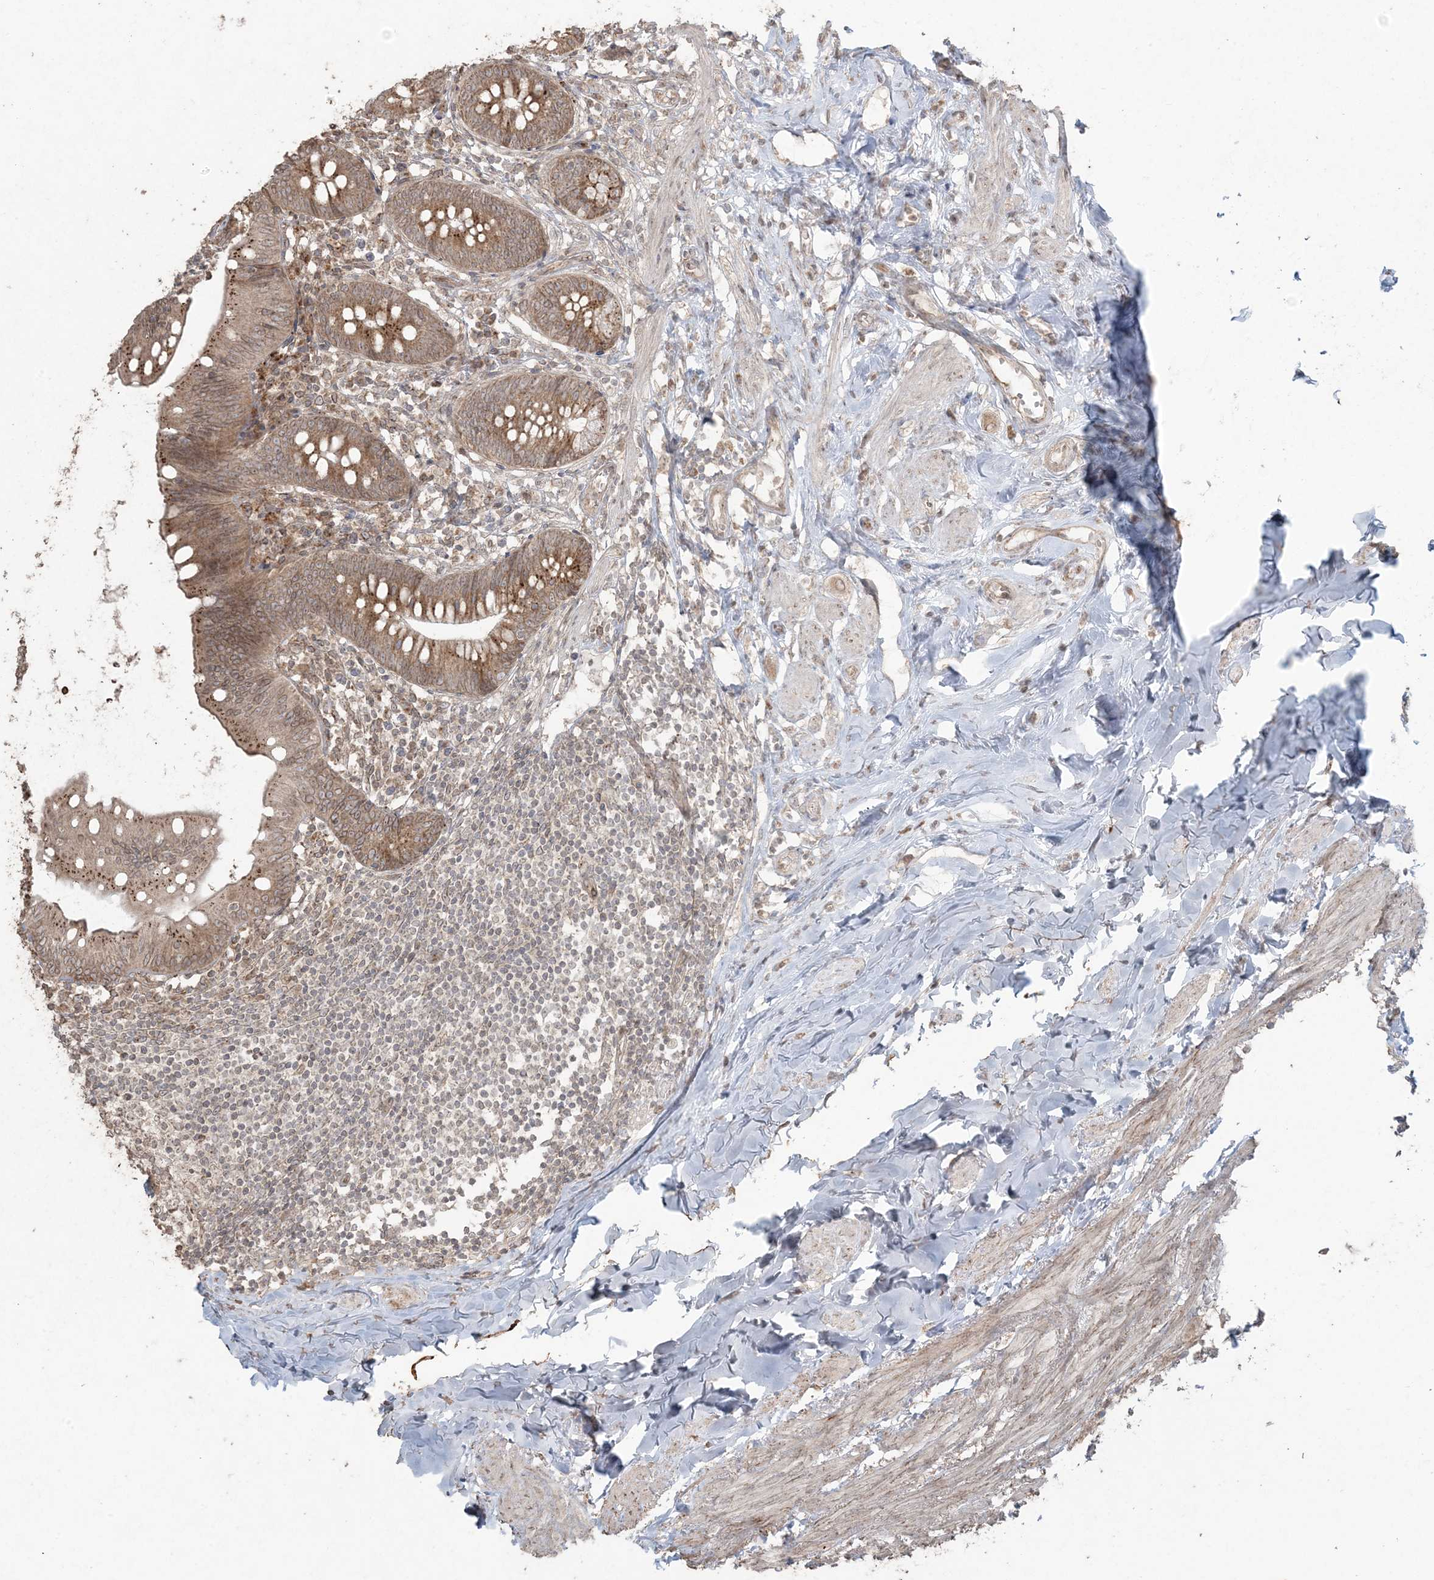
{"staining": {"intensity": "moderate", "quantity": ">75%", "location": "cytoplasmic/membranous,nuclear"}, "tissue": "appendix", "cell_type": "Glandular cells", "image_type": "normal", "snomed": [{"axis": "morphology", "description": "Normal tissue, NOS"}, {"axis": "topography", "description": "Appendix"}], "caption": "Protein staining by IHC demonstrates moderate cytoplasmic/membranous,nuclear positivity in about >75% of glandular cells in unremarkable appendix. (DAB IHC with brightfield microscopy, high magnification).", "gene": "DDX19B", "patient": {"sex": "female", "age": 62}}